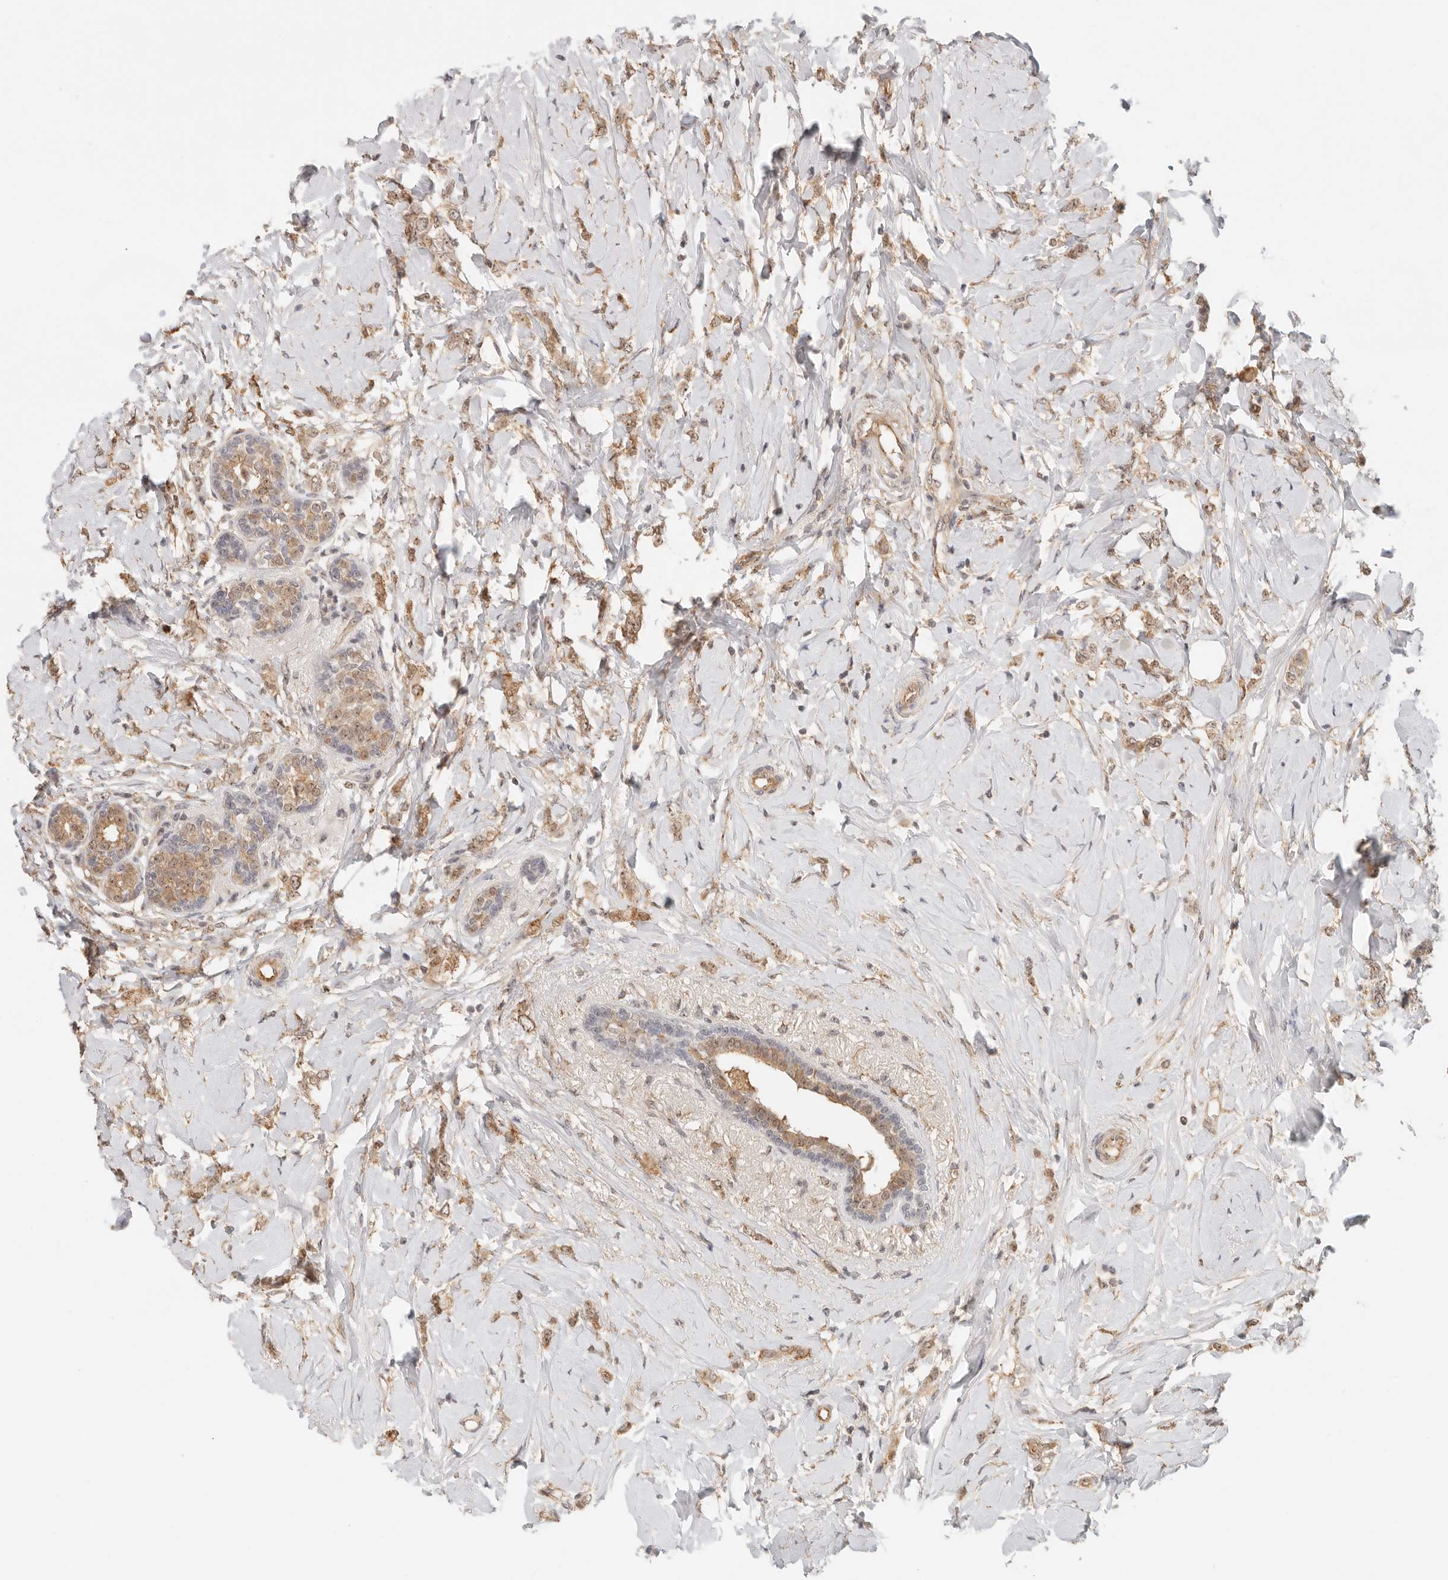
{"staining": {"intensity": "moderate", "quantity": ">75%", "location": "cytoplasmic/membranous,nuclear"}, "tissue": "breast cancer", "cell_type": "Tumor cells", "image_type": "cancer", "snomed": [{"axis": "morphology", "description": "Normal tissue, NOS"}, {"axis": "morphology", "description": "Lobular carcinoma"}, {"axis": "topography", "description": "Breast"}], "caption": "The immunohistochemical stain labels moderate cytoplasmic/membranous and nuclear positivity in tumor cells of breast cancer tissue.", "gene": "HEXD", "patient": {"sex": "female", "age": 47}}